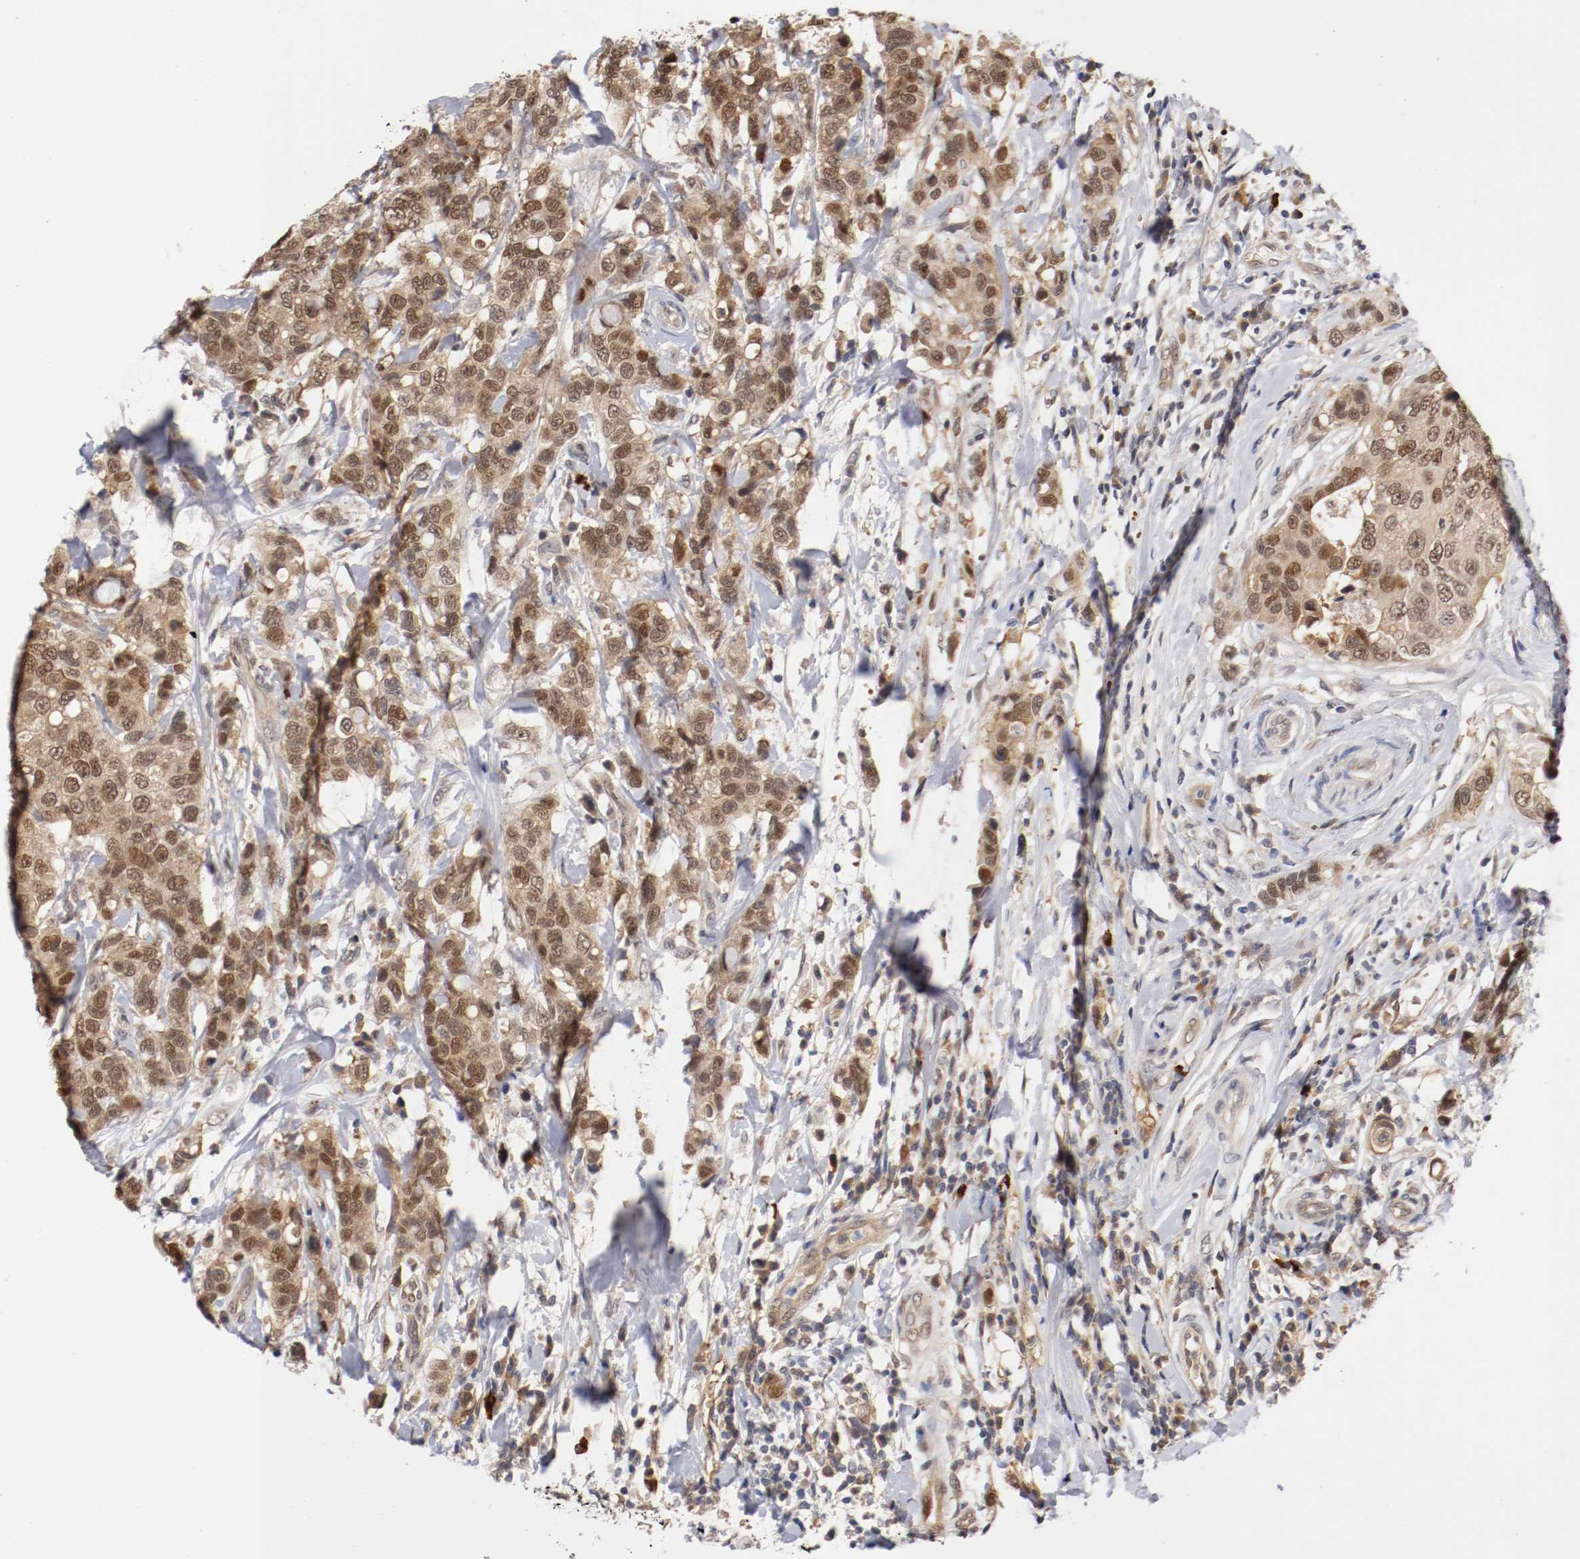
{"staining": {"intensity": "moderate", "quantity": ">75%", "location": "cytoplasmic/membranous,nuclear"}, "tissue": "breast cancer", "cell_type": "Tumor cells", "image_type": "cancer", "snomed": [{"axis": "morphology", "description": "Duct carcinoma"}, {"axis": "topography", "description": "Breast"}], "caption": "Protein expression analysis of human infiltrating ductal carcinoma (breast) reveals moderate cytoplasmic/membranous and nuclear staining in about >75% of tumor cells. Immunohistochemistry stains the protein of interest in brown and the nuclei are stained blue.", "gene": "DNMT3B", "patient": {"sex": "female", "age": 27}}